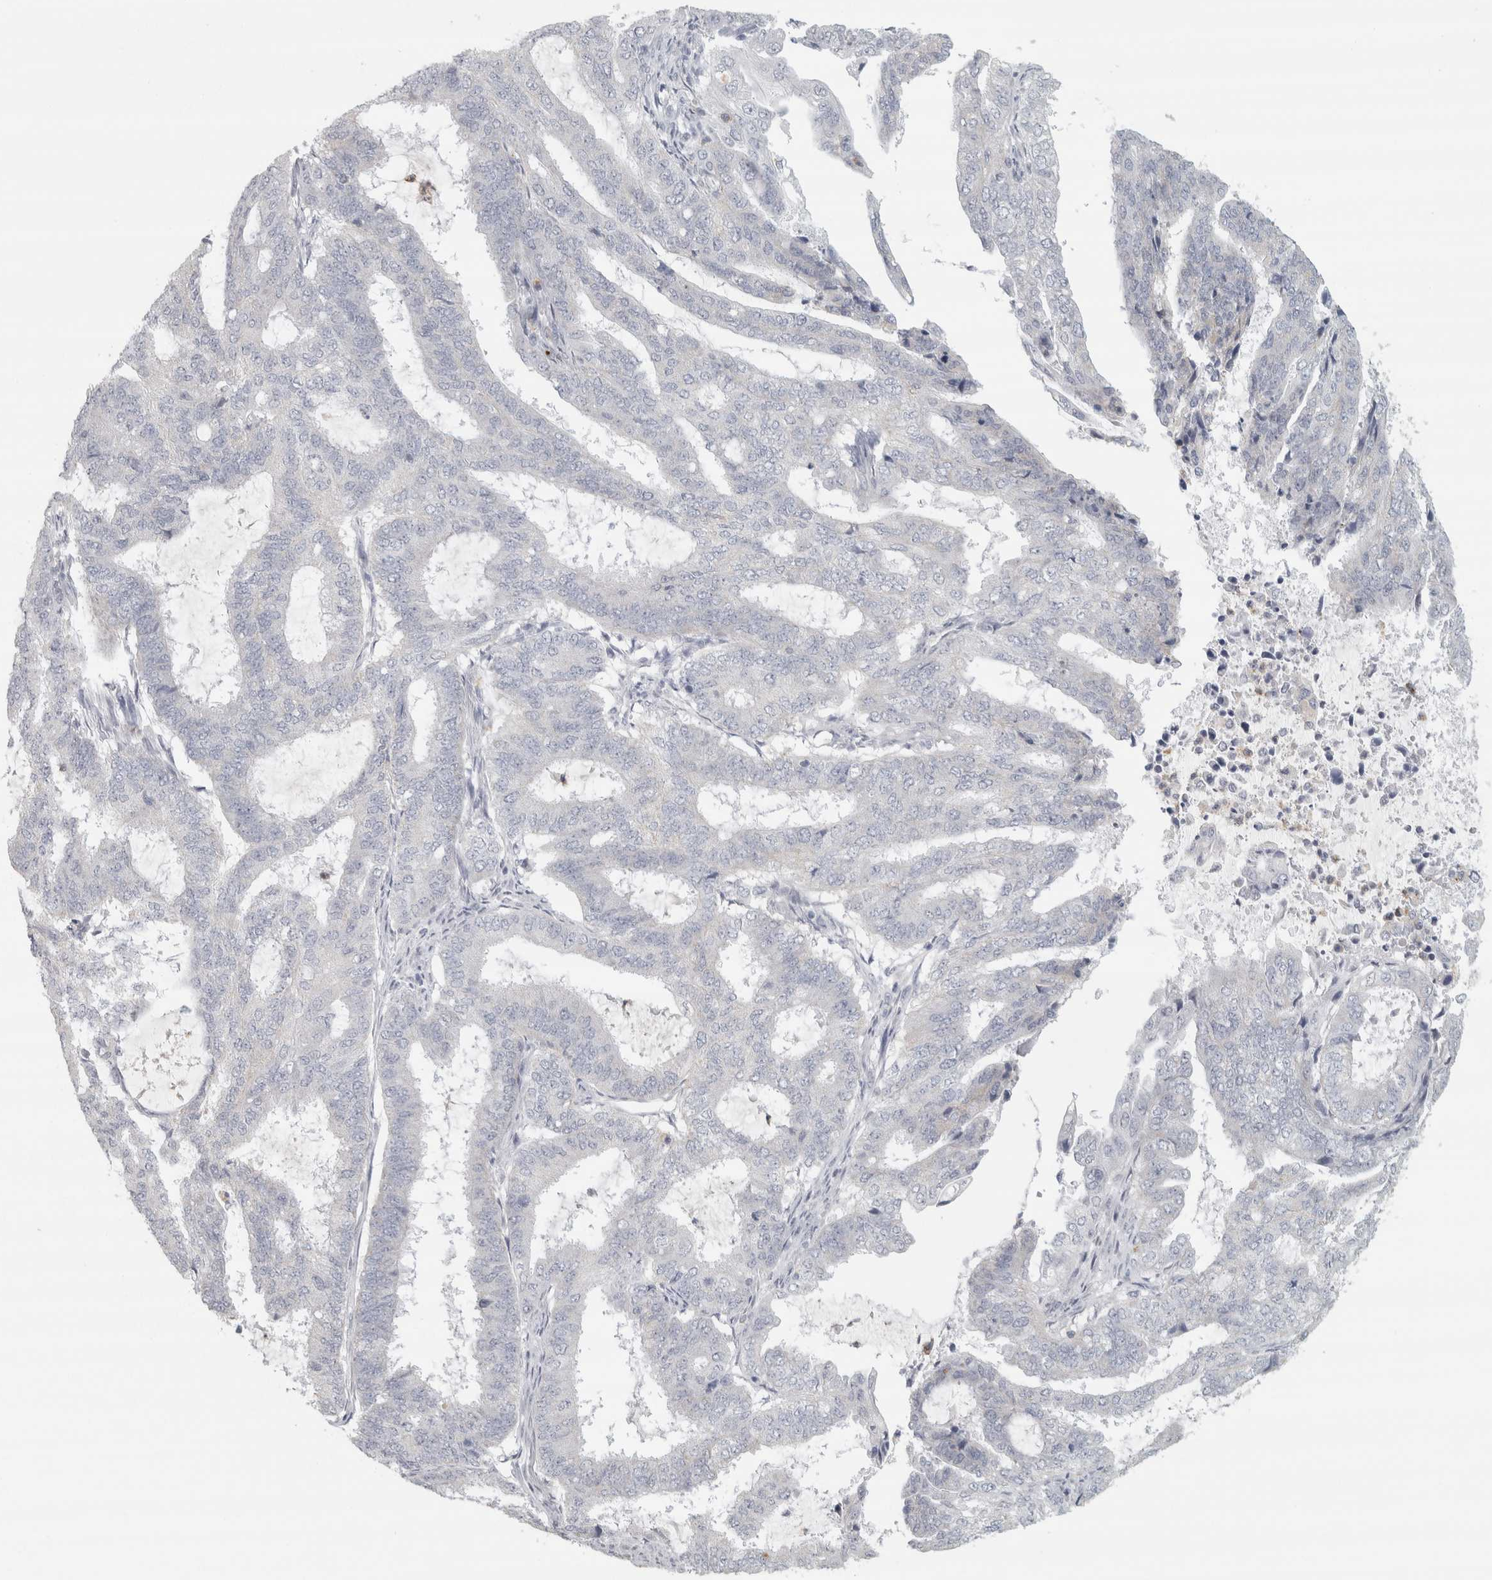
{"staining": {"intensity": "negative", "quantity": "none", "location": "none"}, "tissue": "endometrial cancer", "cell_type": "Tumor cells", "image_type": "cancer", "snomed": [{"axis": "morphology", "description": "Adenocarcinoma, NOS"}, {"axis": "topography", "description": "Endometrium"}], "caption": "Tumor cells are negative for brown protein staining in endometrial cancer.", "gene": "PTPRN2", "patient": {"sex": "female", "age": 51}}